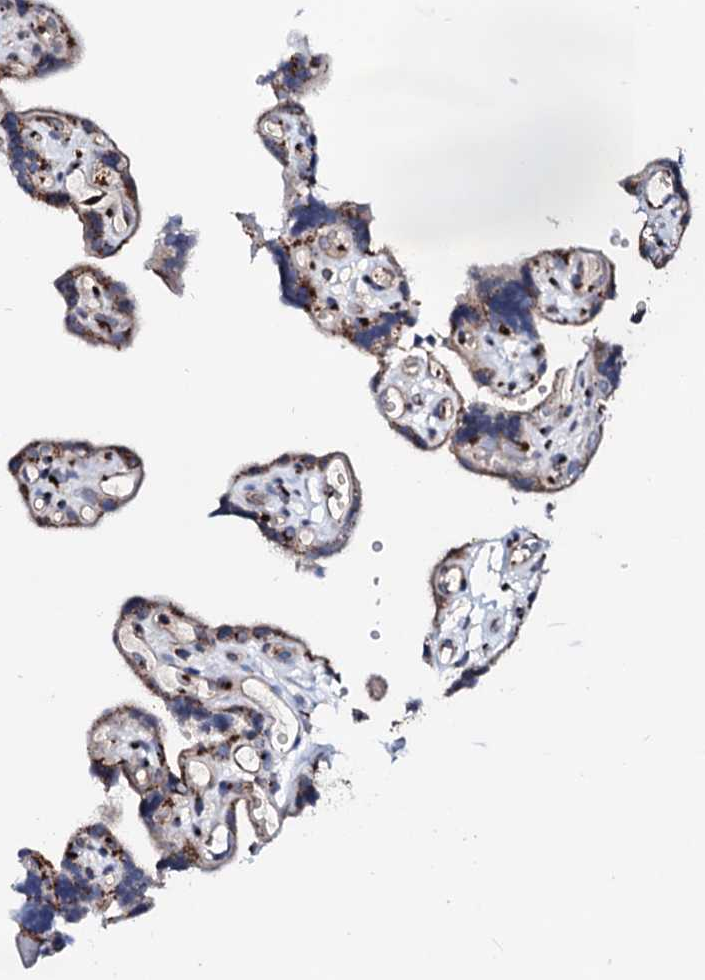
{"staining": {"intensity": "strong", "quantity": ">75%", "location": "cytoplasmic/membranous"}, "tissue": "placenta", "cell_type": "Decidual cells", "image_type": "normal", "snomed": [{"axis": "morphology", "description": "Normal tissue, NOS"}, {"axis": "topography", "description": "Placenta"}], "caption": "Placenta stained for a protein (brown) shows strong cytoplasmic/membranous positive positivity in approximately >75% of decidual cells.", "gene": "TMCO3", "patient": {"sex": "female", "age": 30}}